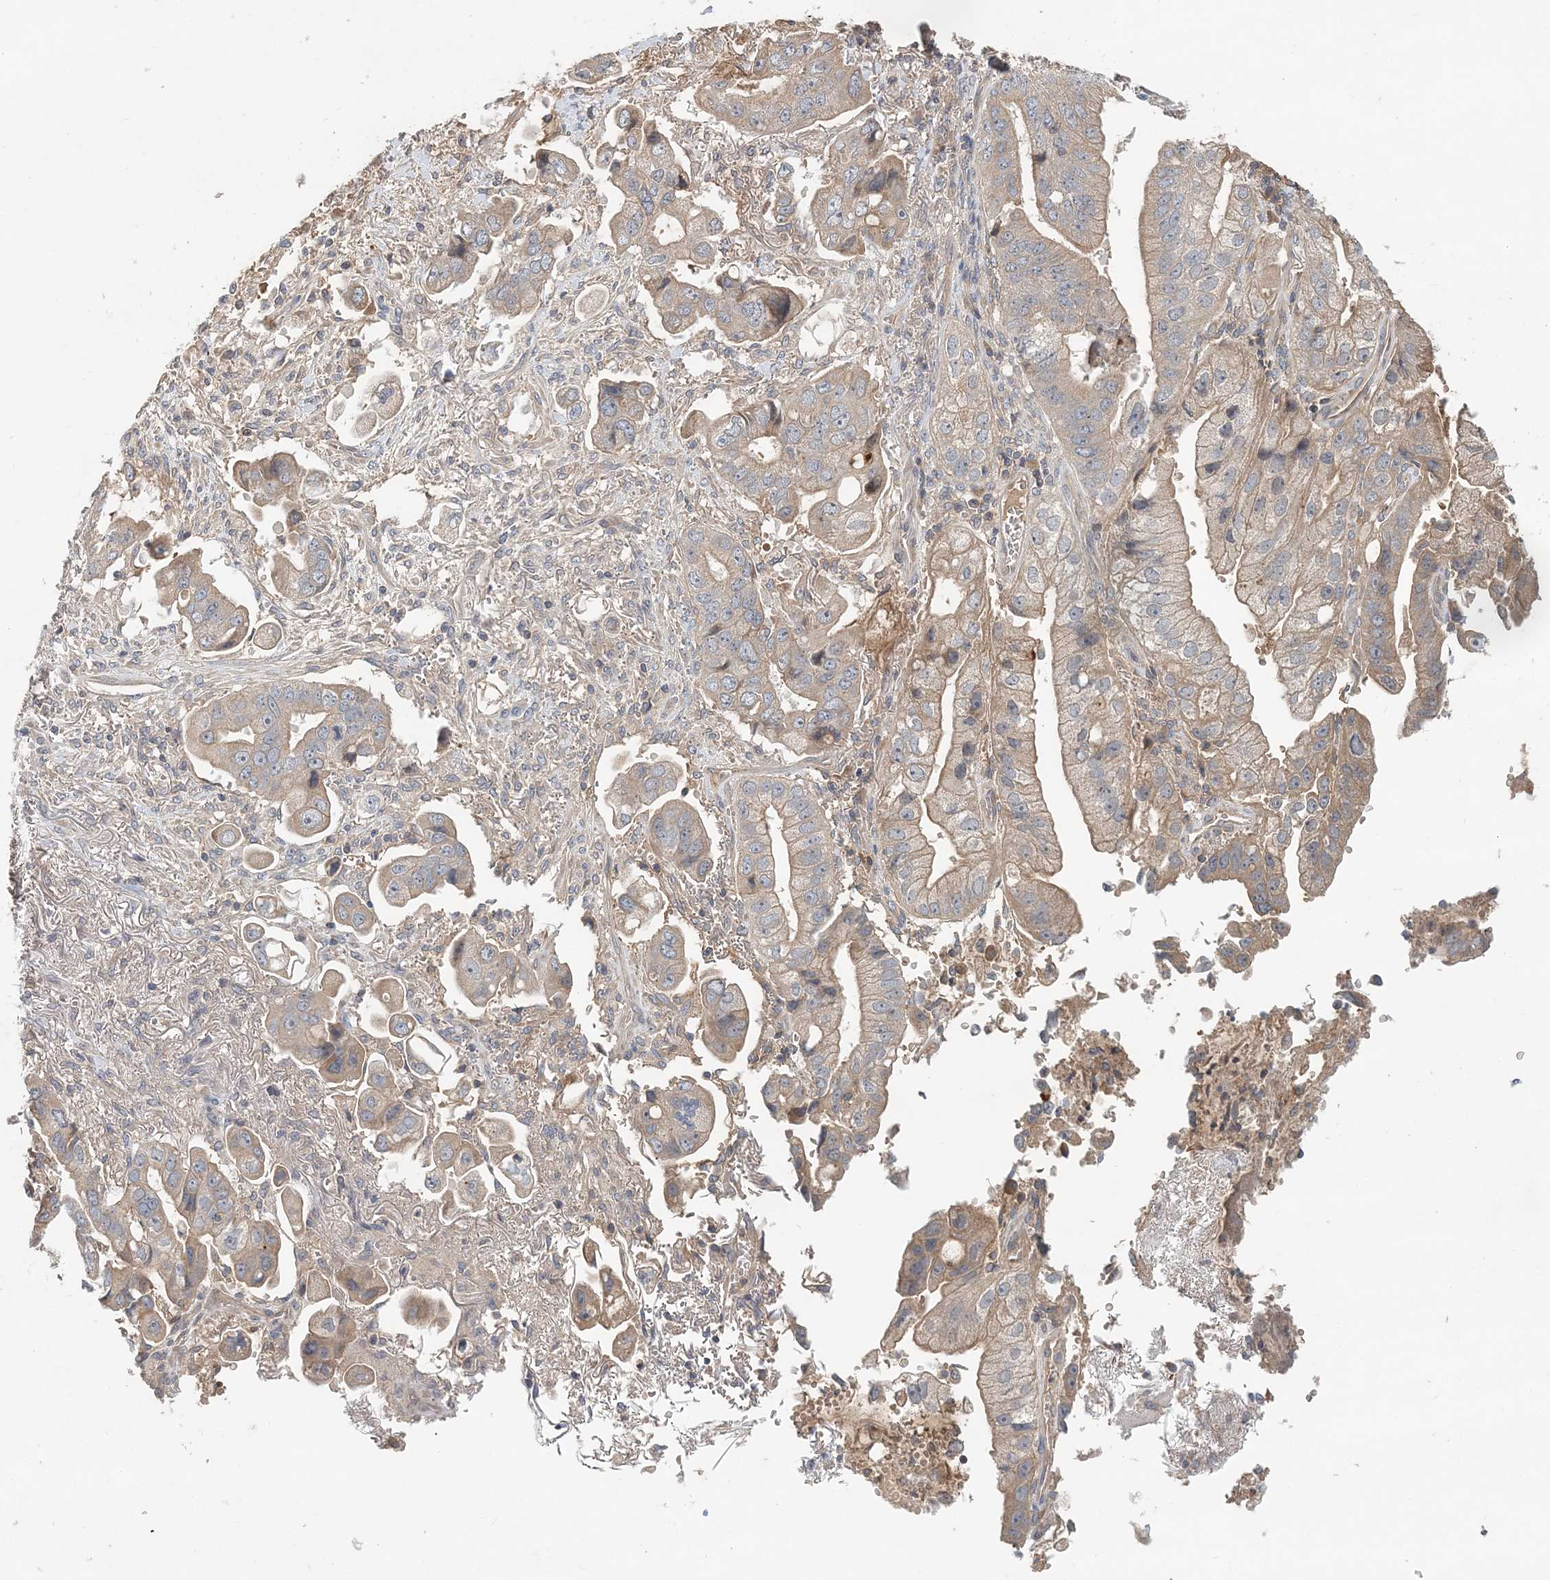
{"staining": {"intensity": "weak", "quantity": ">75%", "location": "cytoplasmic/membranous"}, "tissue": "stomach cancer", "cell_type": "Tumor cells", "image_type": "cancer", "snomed": [{"axis": "morphology", "description": "Adenocarcinoma, NOS"}, {"axis": "topography", "description": "Stomach"}], "caption": "Tumor cells reveal low levels of weak cytoplasmic/membranous expression in about >75% of cells in adenocarcinoma (stomach). Using DAB (3,3'-diaminobenzidine) (brown) and hematoxylin (blue) stains, captured at high magnification using brightfield microscopy.", "gene": "SYCP3", "patient": {"sex": "male", "age": 62}}